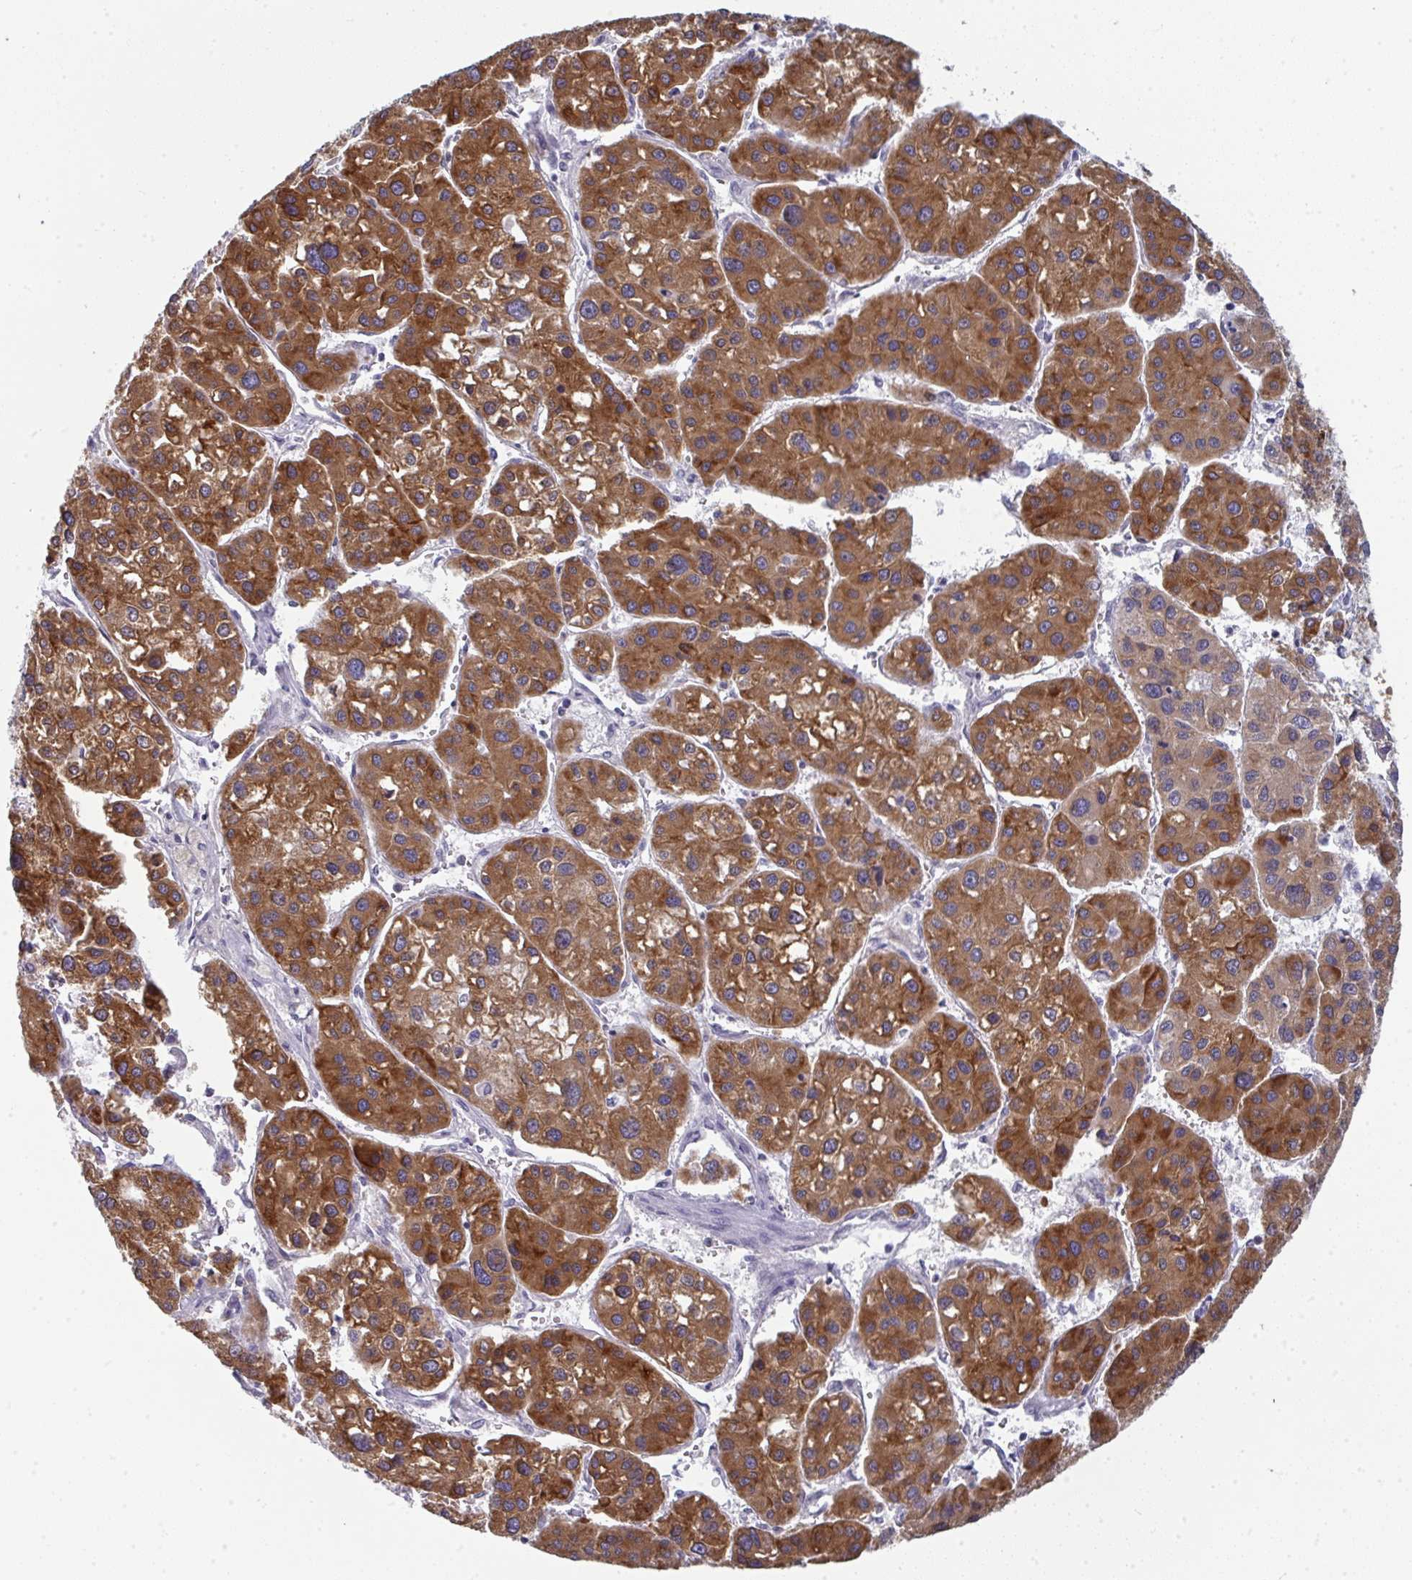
{"staining": {"intensity": "strong", "quantity": ">75%", "location": "cytoplasmic/membranous"}, "tissue": "liver cancer", "cell_type": "Tumor cells", "image_type": "cancer", "snomed": [{"axis": "morphology", "description": "Carcinoma, Hepatocellular, NOS"}, {"axis": "topography", "description": "Liver"}], "caption": "An IHC histopathology image of neoplastic tissue is shown. Protein staining in brown highlights strong cytoplasmic/membranous positivity in liver cancer (hepatocellular carcinoma) within tumor cells.", "gene": "LYSMD4", "patient": {"sex": "male", "age": 73}}